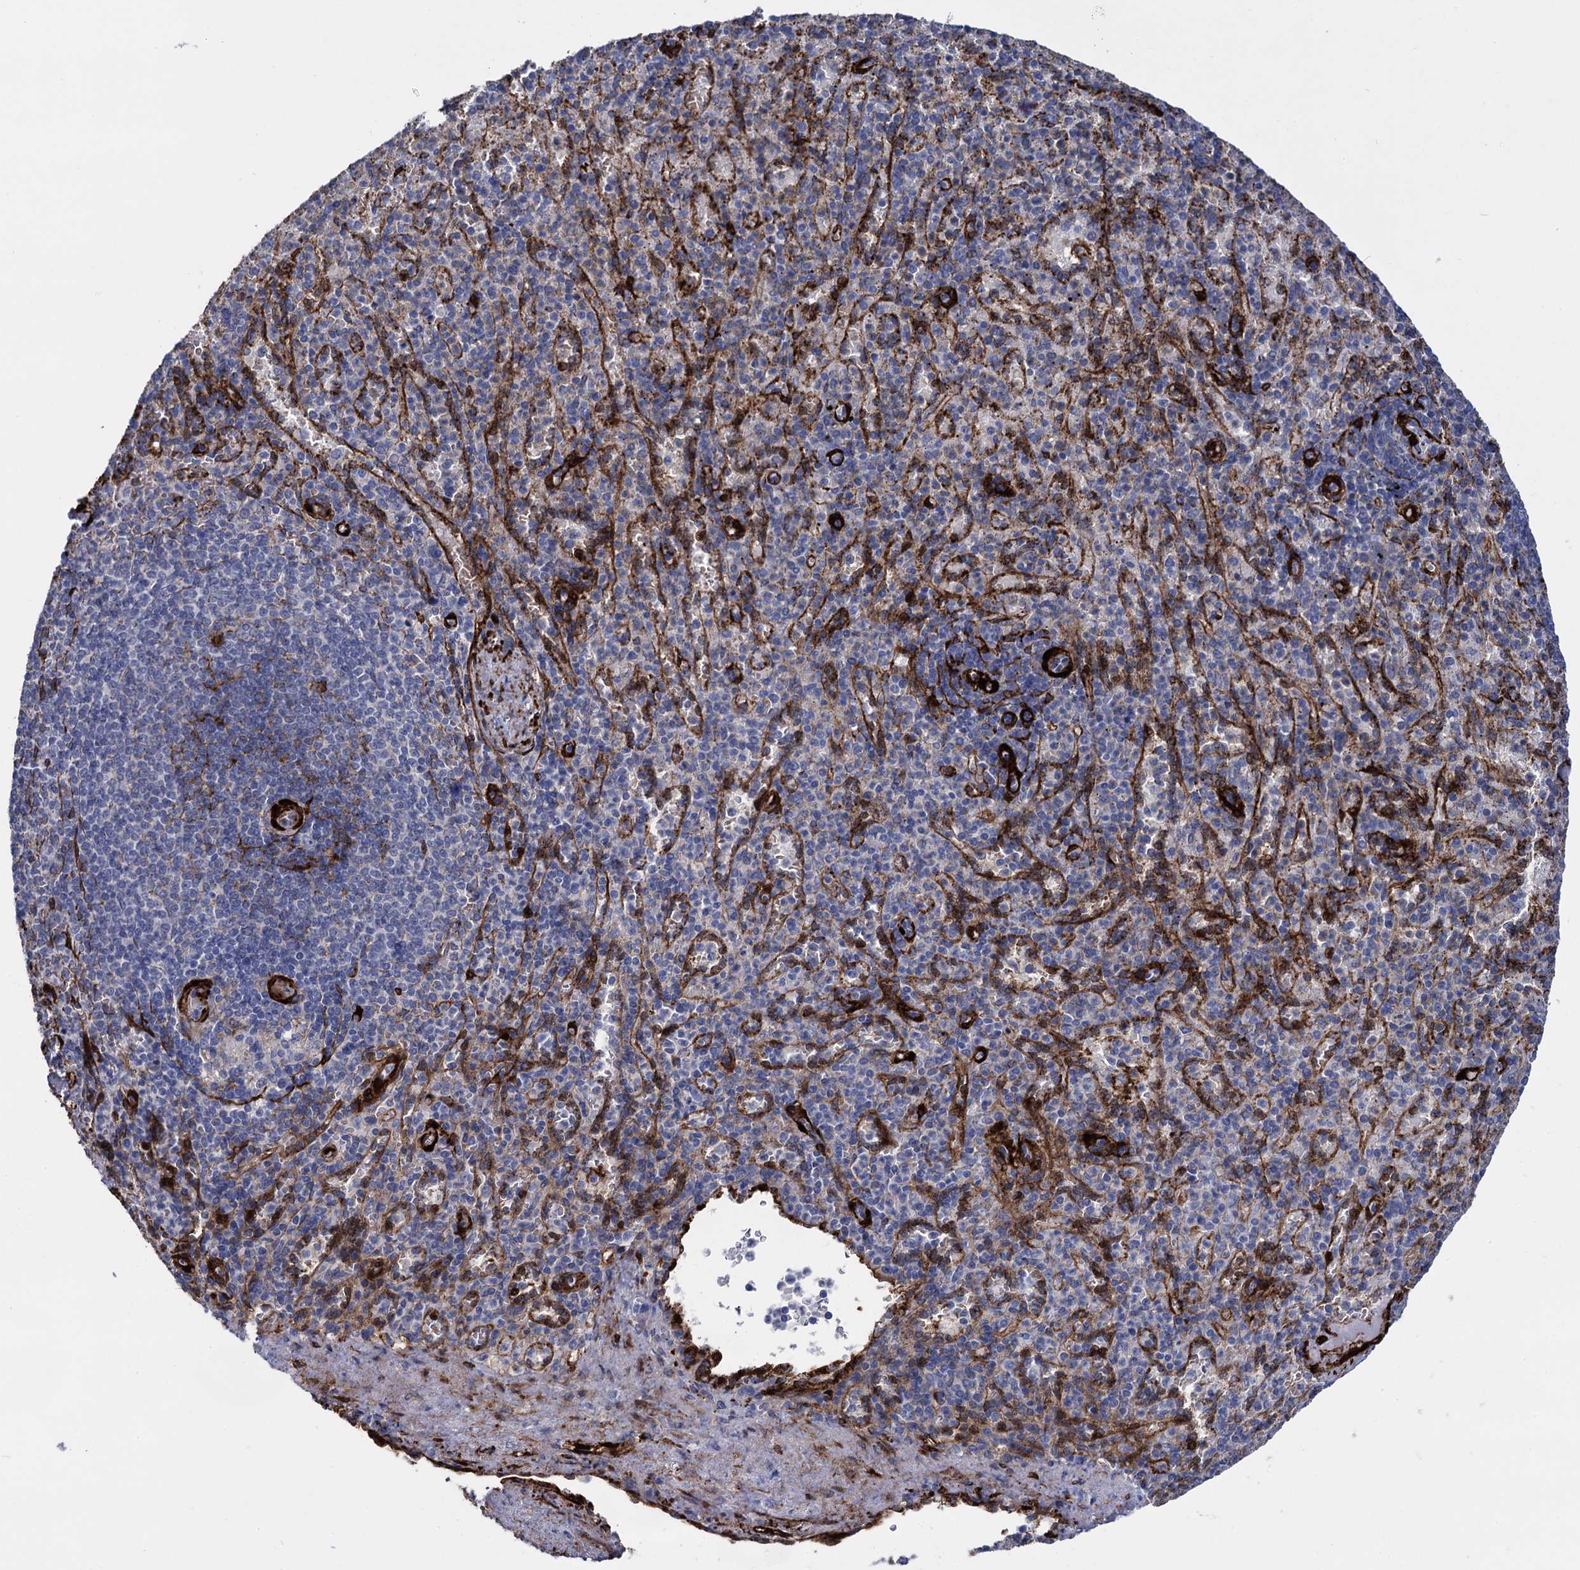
{"staining": {"intensity": "negative", "quantity": "none", "location": "none"}, "tissue": "spleen", "cell_type": "Cells in red pulp", "image_type": "normal", "snomed": [{"axis": "morphology", "description": "Normal tissue, NOS"}, {"axis": "topography", "description": "Spleen"}], "caption": "This is a micrograph of immunohistochemistry (IHC) staining of unremarkable spleen, which shows no expression in cells in red pulp.", "gene": "SNCG", "patient": {"sex": "female", "age": 74}}